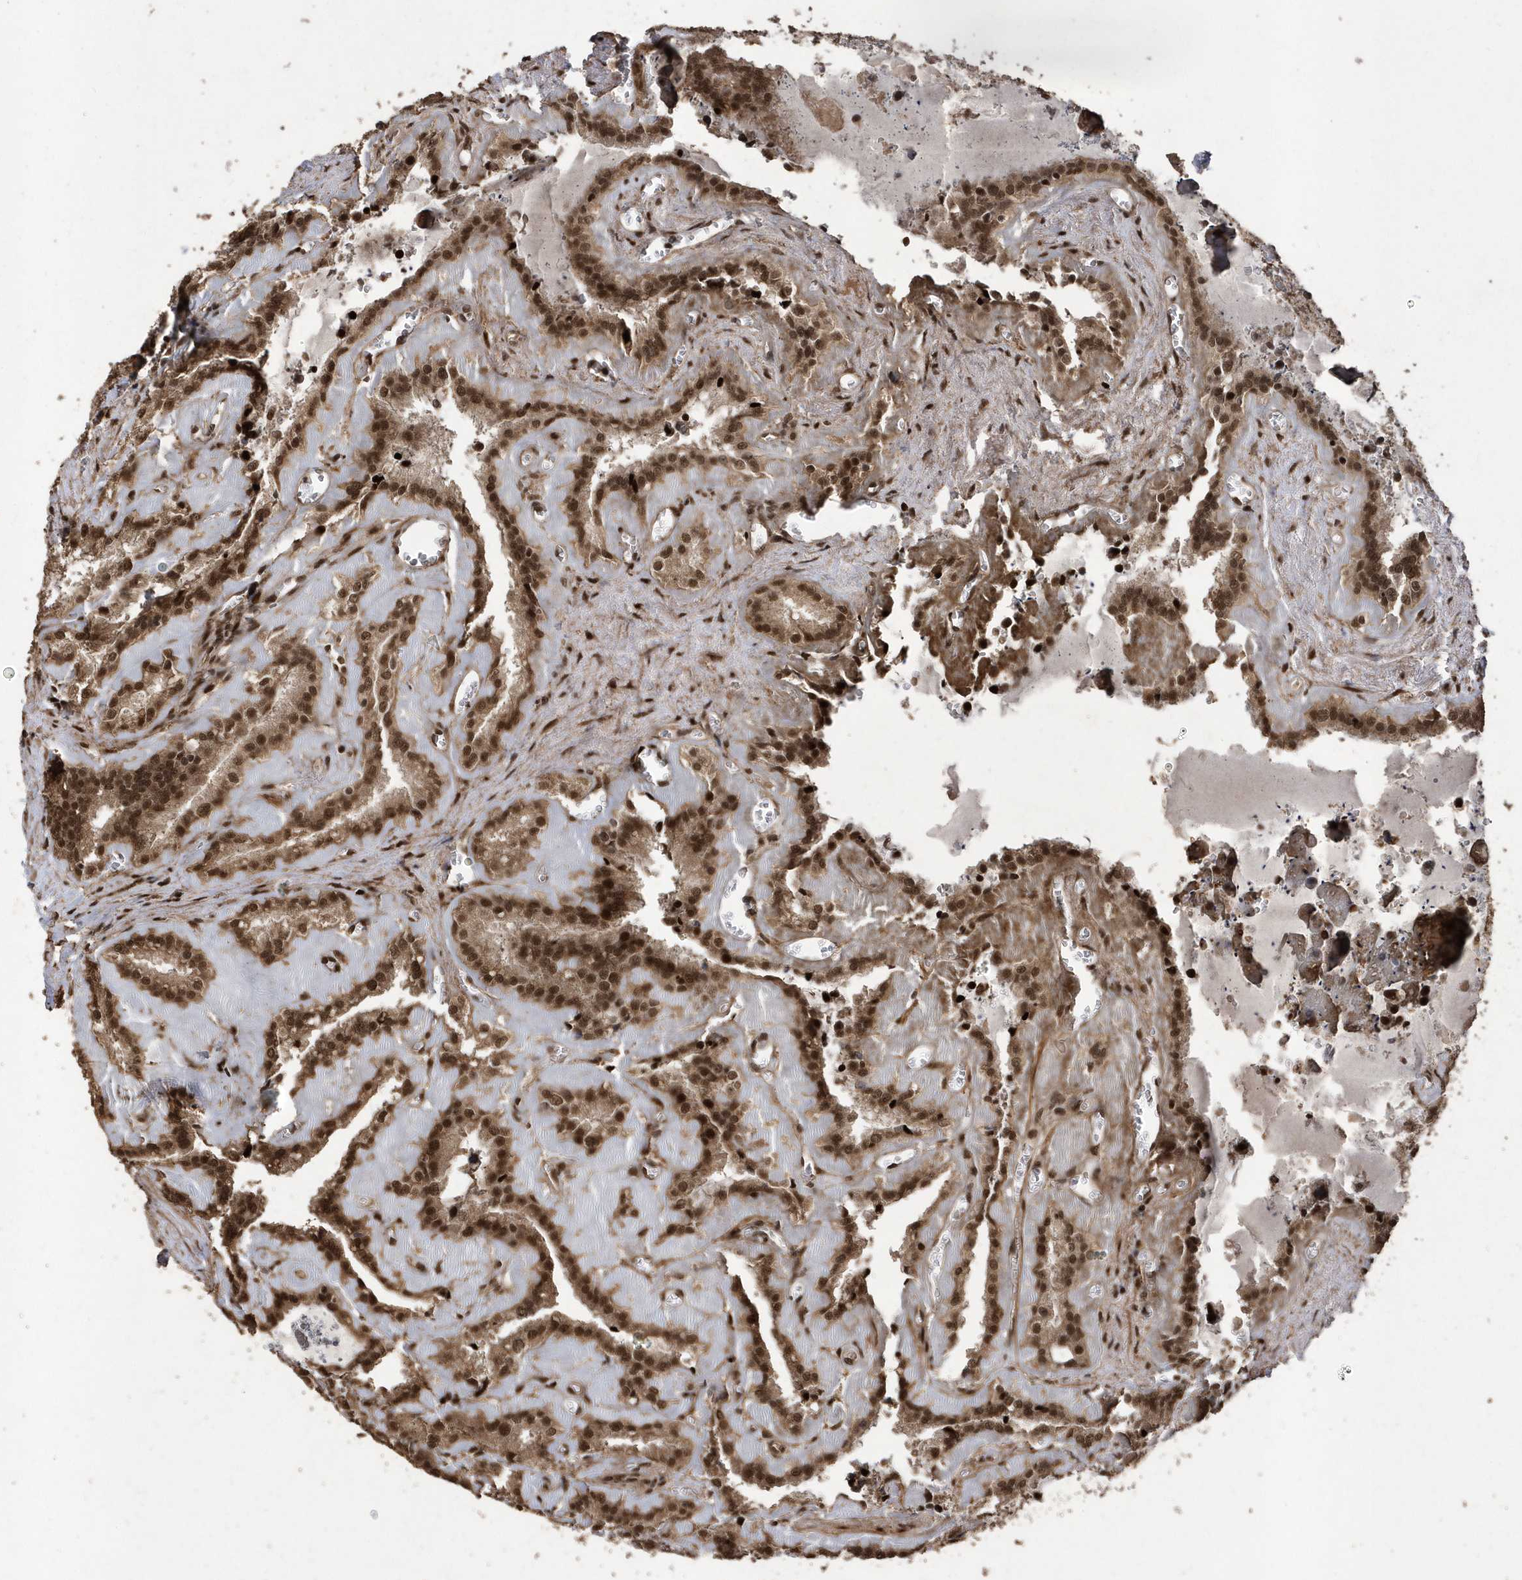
{"staining": {"intensity": "strong", "quantity": ">75%", "location": "cytoplasmic/membranous,nuclear"}, "tissue": "seminal vesicle", "cell_type": "Glandular cells", "image_type": "normal", "snomed": [{"axis": "morphology", "description": "Normal tissue, NOS"}, {"axis": "topography", "description": "Prostate"}, {"axis": "topography", "description": "Seminal veicle"}], "caption": "Strong cytoplasmic/membranous,nuclear expression is seen in about >75% of glandular cells in unremarkable seminal vesicle.", "gene": "INTS12", "patient": {"sex": "male", "age": 59}}